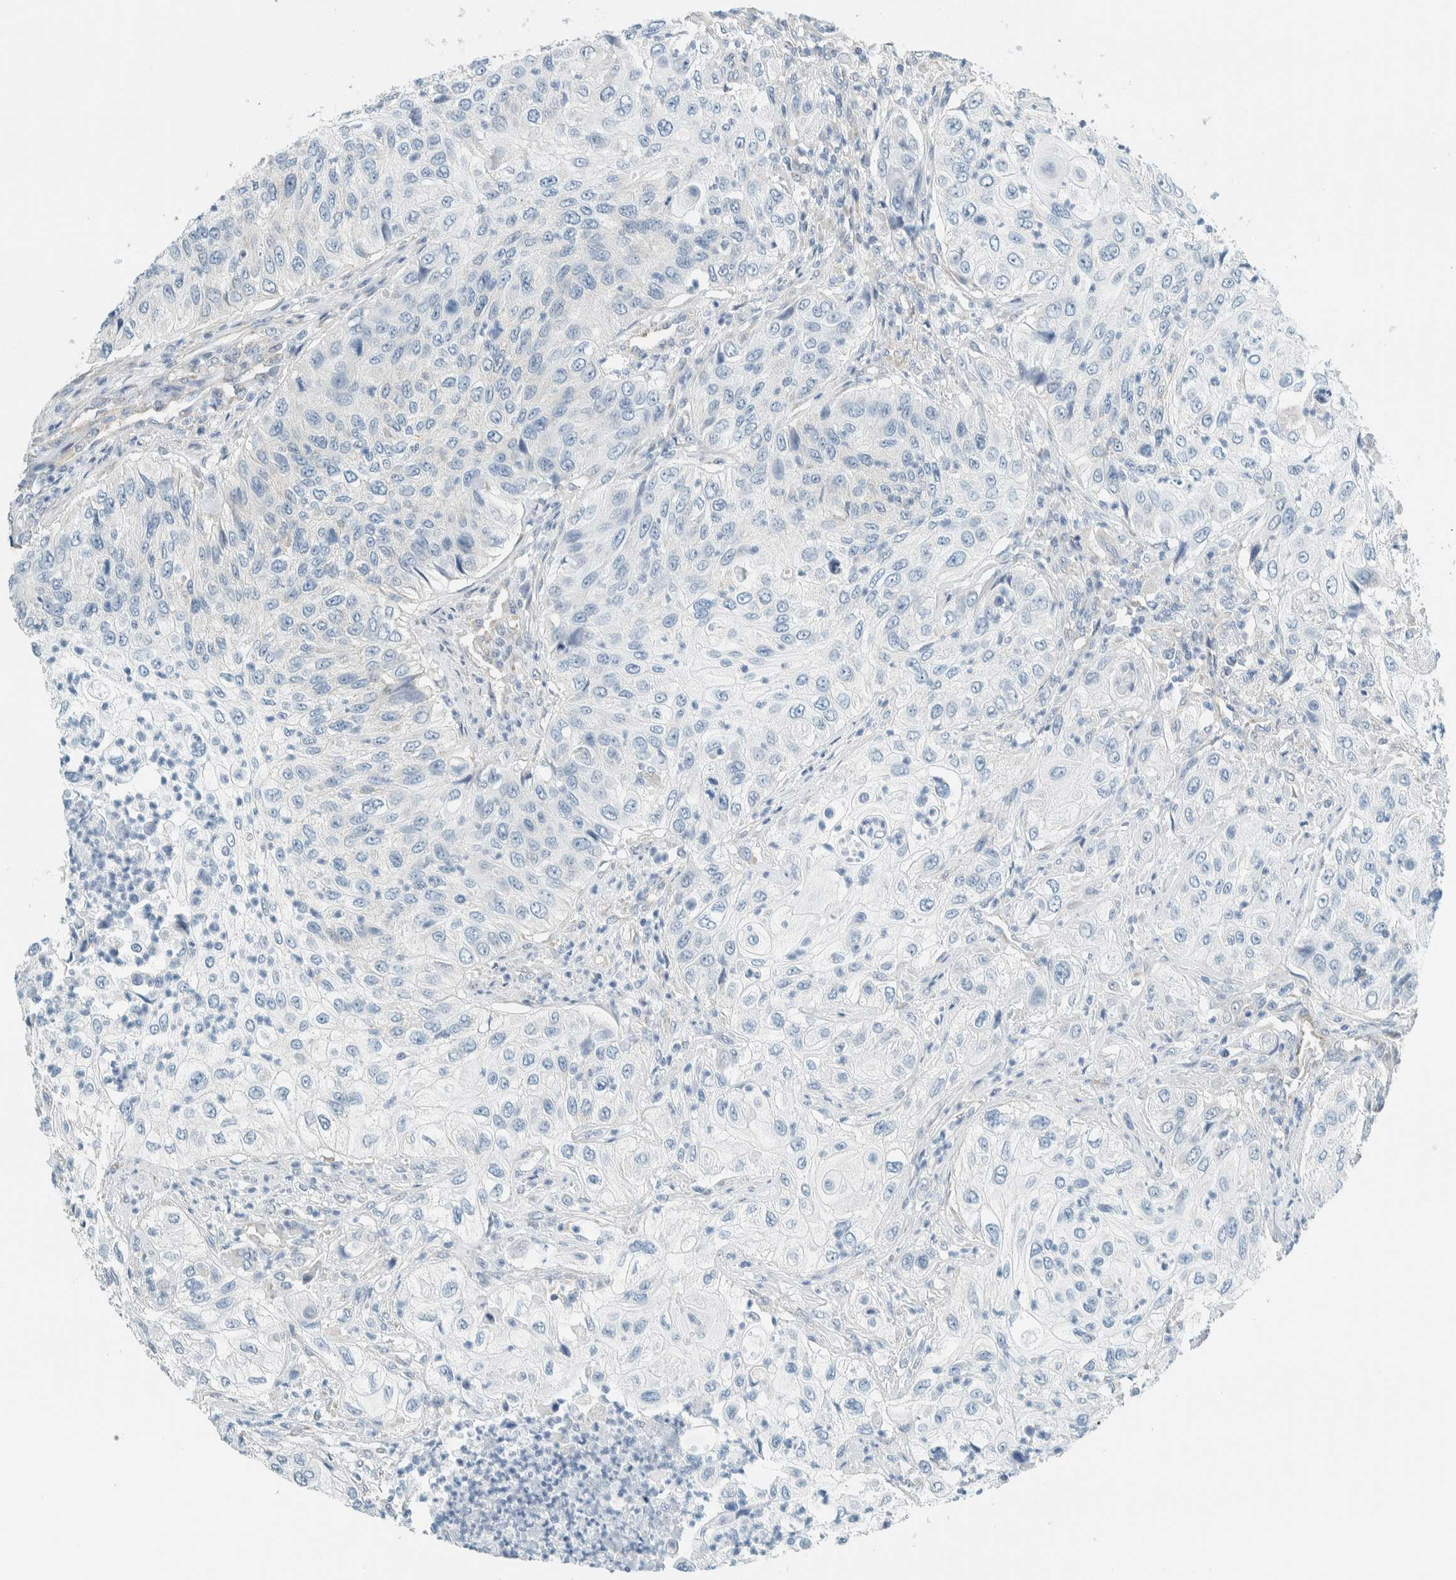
{"staining": {"intensity": "negative", "quantity": "none", "location": "none"}, "tissue": "urothelial cancer", "cell_type": "Tumor cells", "image_type": "cancer", "snomed": [{"axis": "morphology", "description": "Urothelial carcinoma, High grade"}, {"axis": "topography", "description": "Urinary bladder"}], "caption": "High power microscopy photomicrograph of an IHC photomicrograph of urothelial cancer, revealing no significant staining in tumor cells.", "gene": "ALDH7A1", "patient": {"sex": "female", "age": 60}}